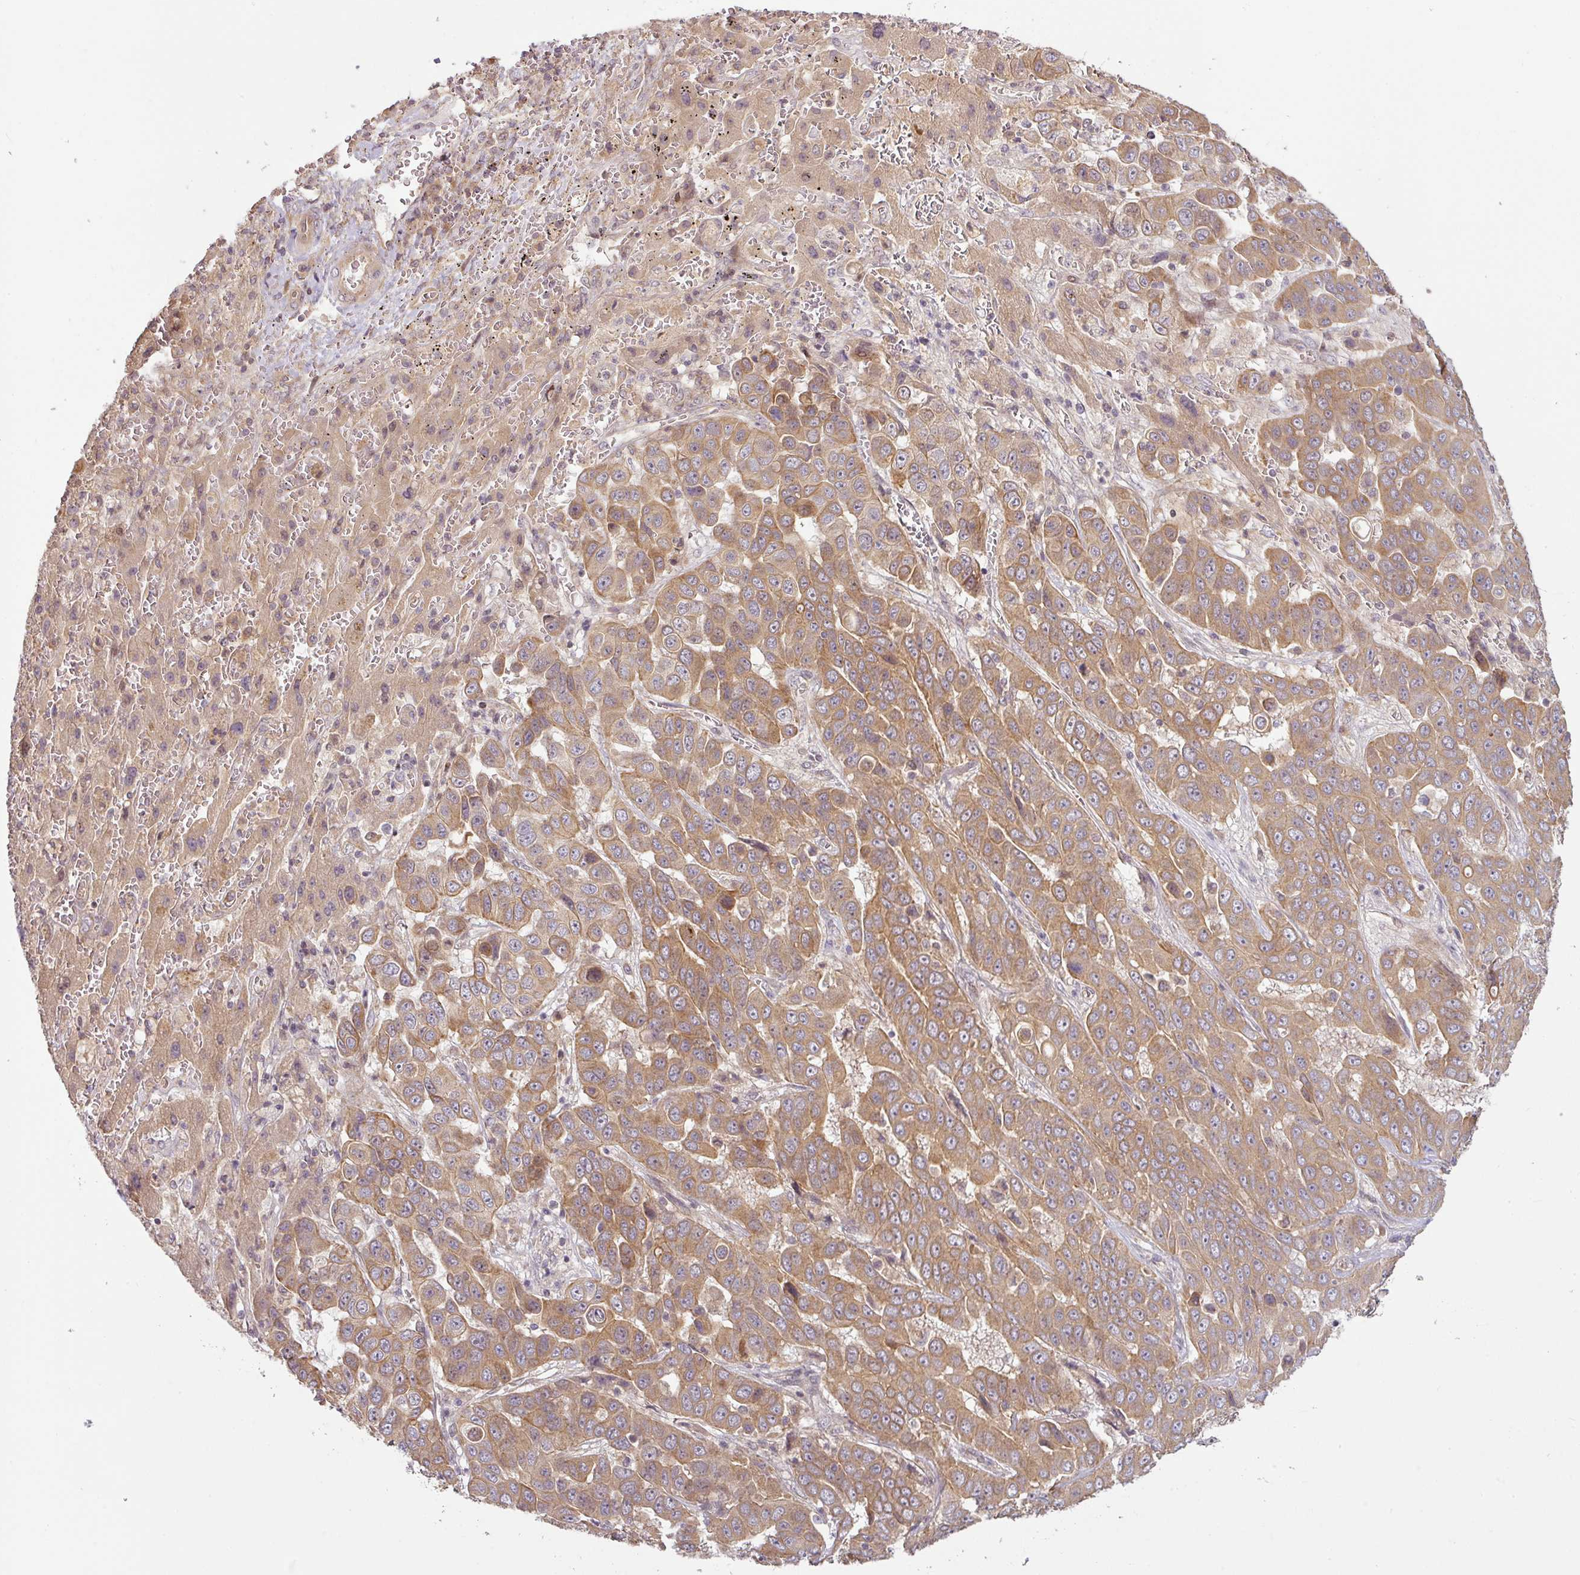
{"staining": {"intensity": "moderate", "quantity": ">75%", "location": "cytoplasmic/membranous"}, "tissue": "liver cancer", "cell_type": "Tumor cells", "image_type": "cancer", "snomed": [{"axis": "morphology", "description": "Cholangiocarcinoma"}, {"axis": "topography", "description": "Liver"}], "caption": "Protein staining by IHC shows moderate cytoplasmic/membranous positivity in approximately >75% of tumor cells in liver cancer (cholangiocarcinoma).", "gene": "RNF31", "patient": {"sex": "female", "age": 52}}